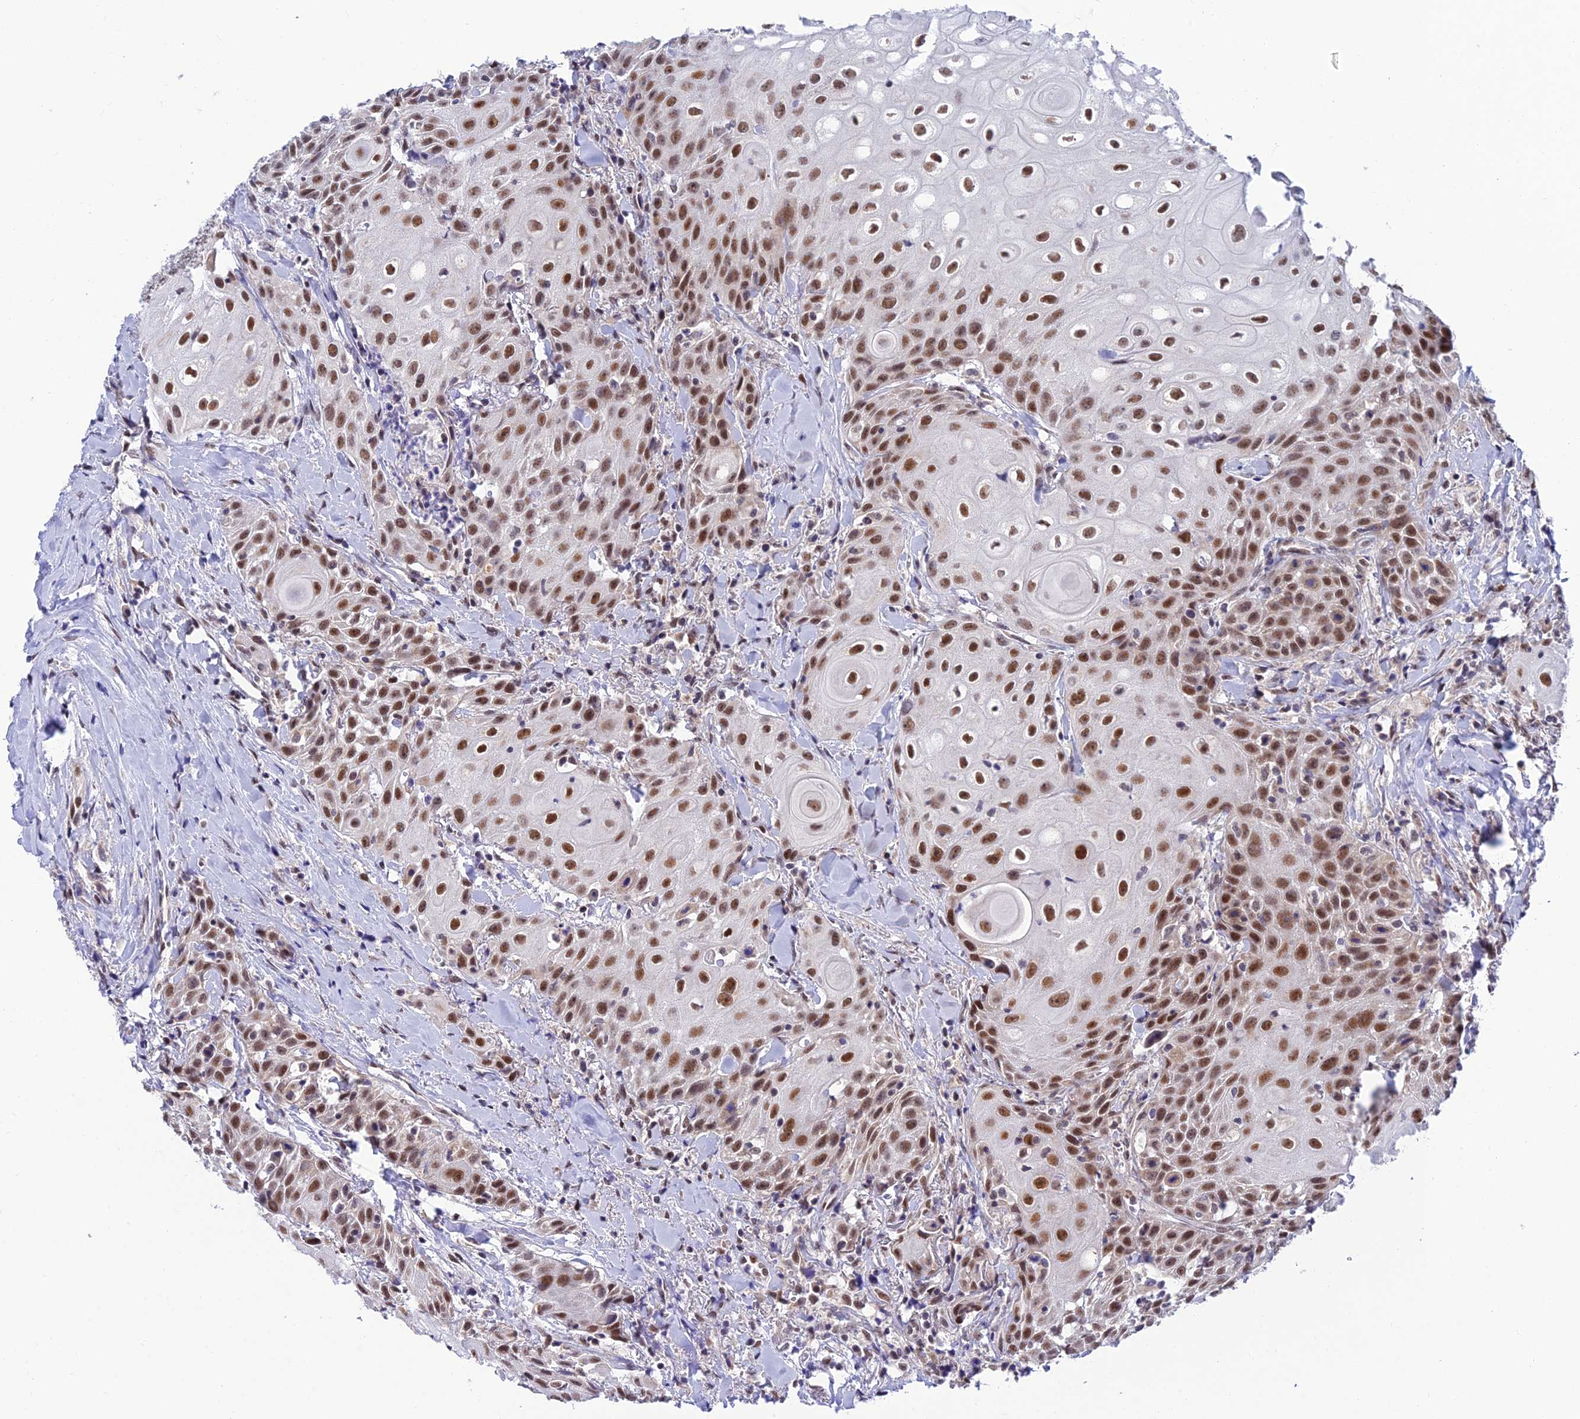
{"staining": {"intensity": "moderate", "quantity": ">75%", "location": "nuclear"}, "tissue": "head and neck cancer", "cell_type": "Tumor cells", "image_type": "cancer", "snomed": [{"axis": "morphology", "description": "Squamous cell carcinoma, NOS"}, {"axis": "topography", "description": "Oral tissue"}, {"axis": "topography", "description": "Head-Neck"}], "caption": "Approximately >75% of tumor cells in squamous cell carcinoma (head and neck) reveal moderate nuclear protein staining as visualized by brown immunohistochemical staining.", "gene": "C2orf49", "patient": {"sex": "female", "age": 82}}